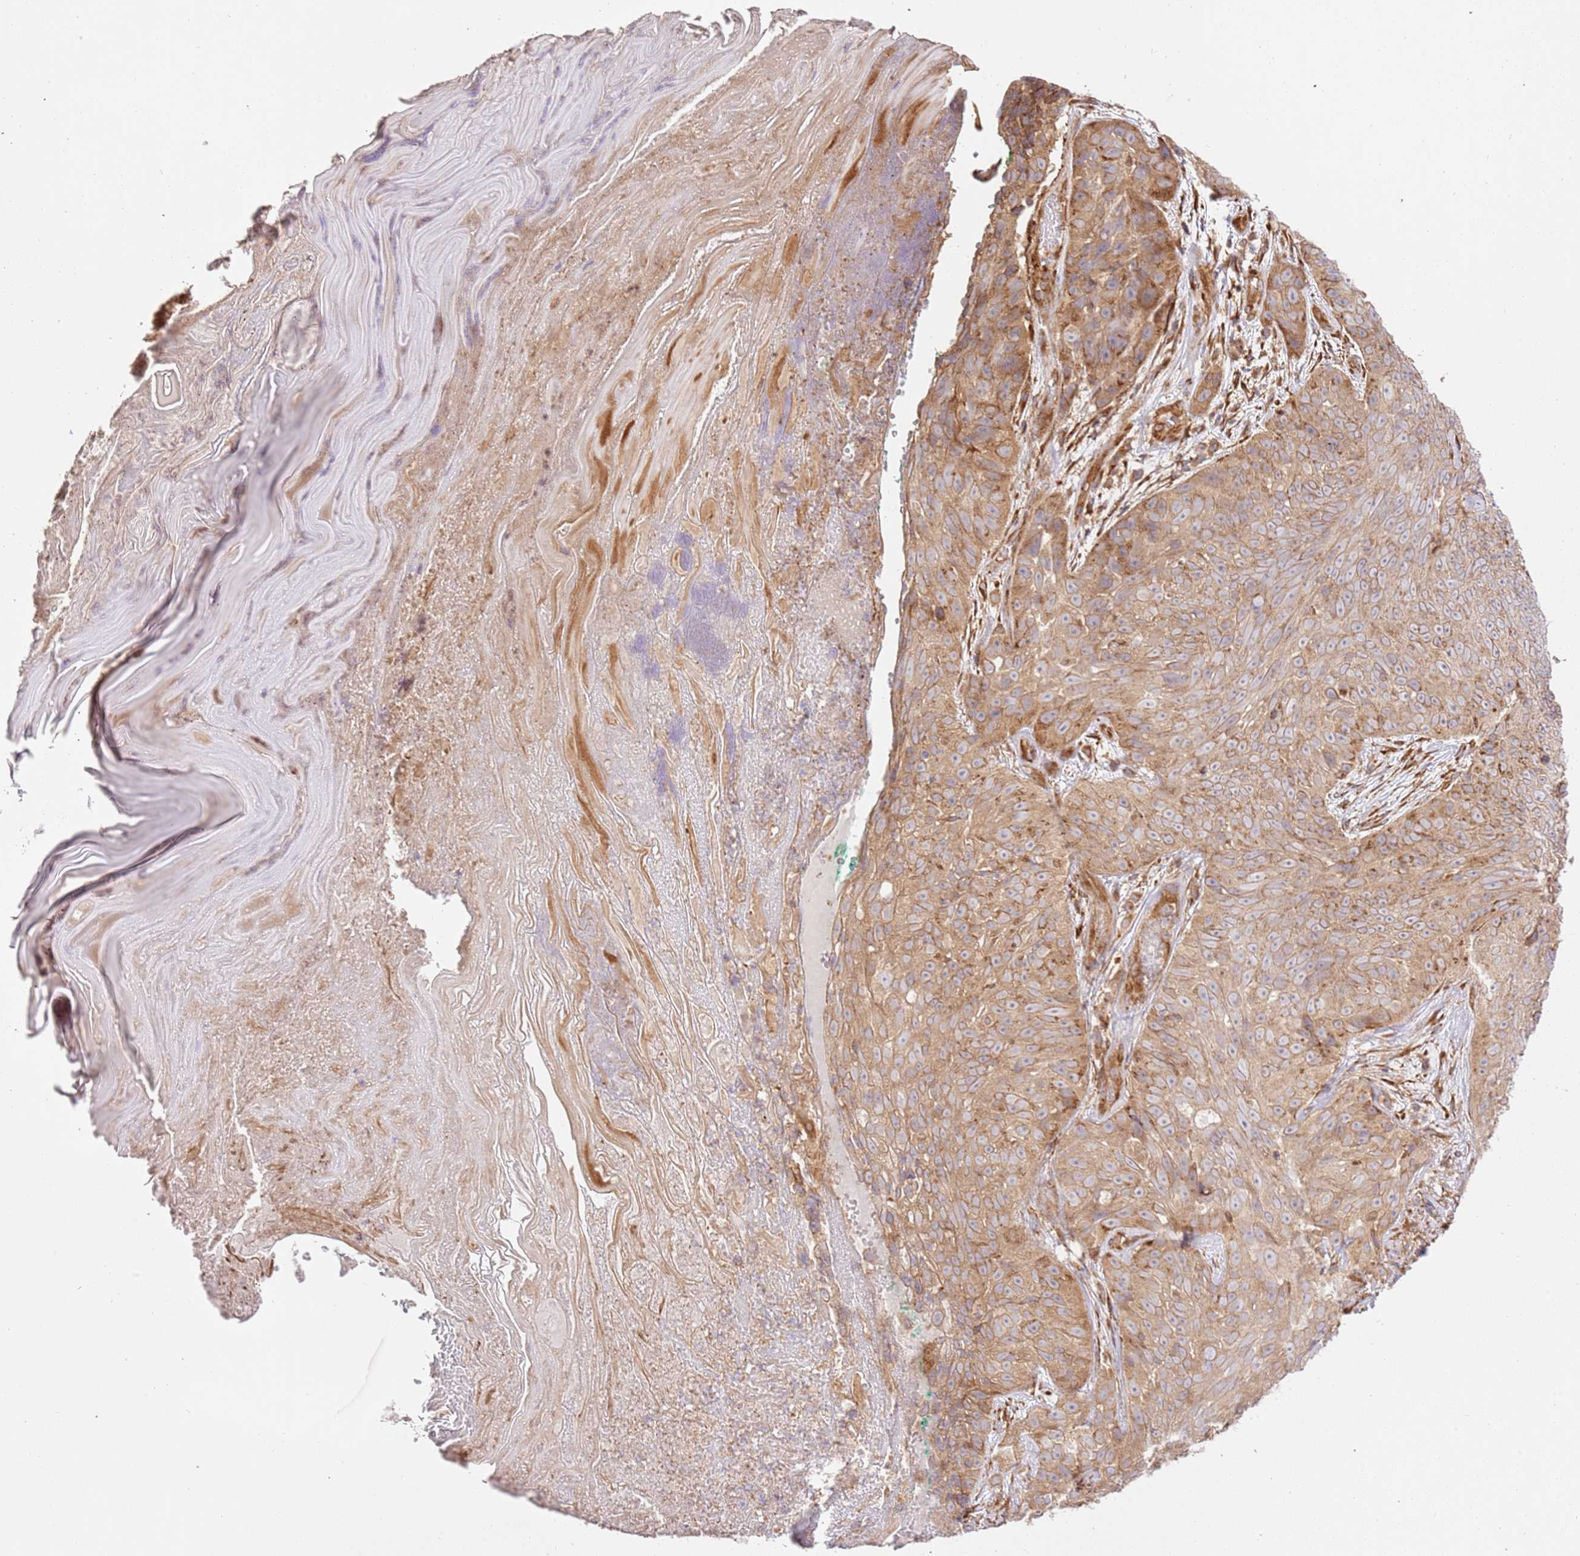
{"staining": {"intensity": "moderate", "quantity": ">75%", "location": "cytoplasmic/membranous"}, "tissue": "skin cancer", "cell_type": "Tumor cells", "image_type": "cancer", "snomed": [{"axis": "morphology", "description": "Squamous cell carcinoma, NOS"}, {"axis": "topography", "description": "Skin"}], "caption": "Protein analysis of squamous cell carcinoma (skin) tissue reveals moderate cytoplasmic/membranous positivity in about >75% of tumor cells.", "gene": "ZBTB39", "patient": {"sex": "female", "age": 87}}